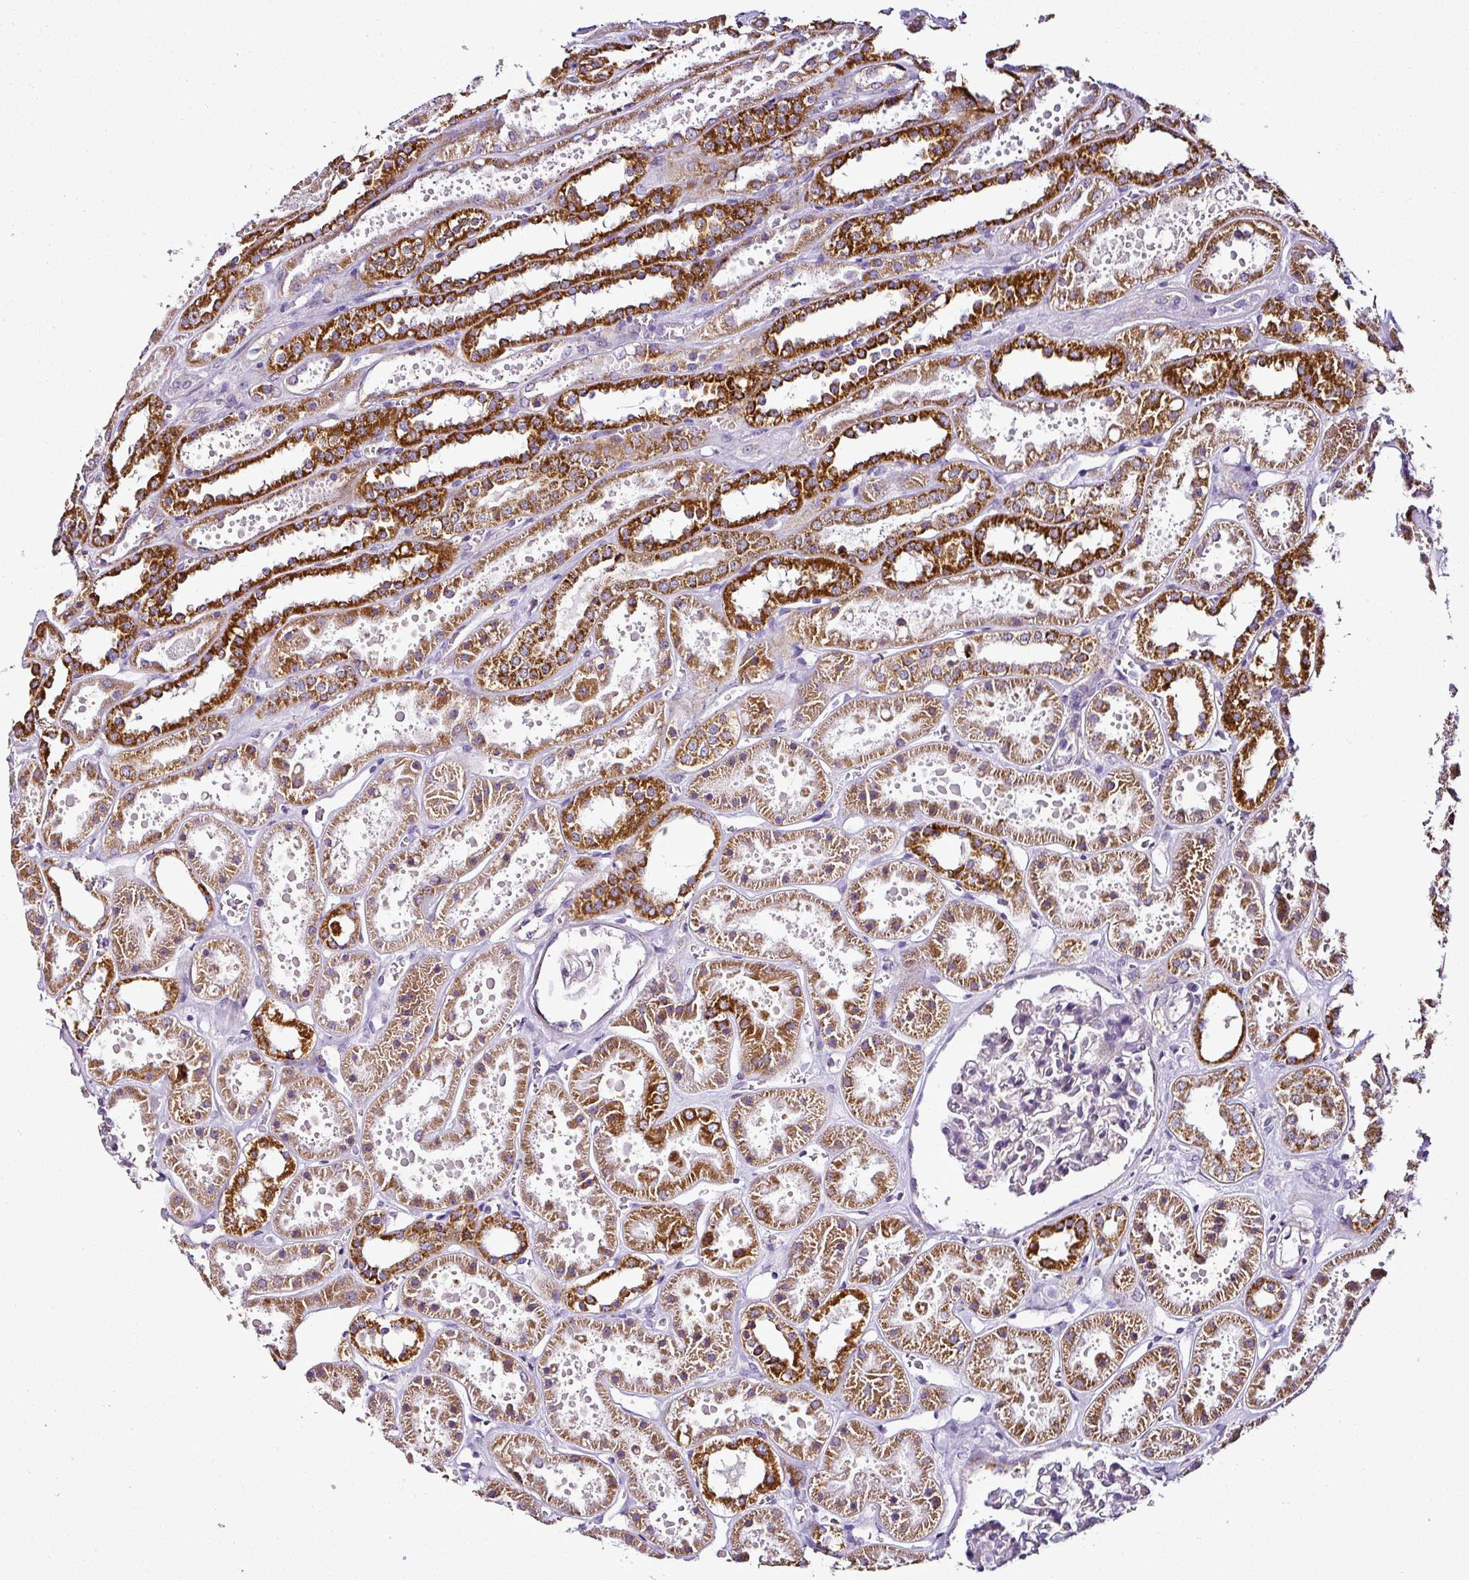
{"staining": {"intensity": "negative", "quantity": "none", "location": "none"}, "tissue": "kidney", "cell_type": "Cells in glomeruli", "image_type": "normal", "snomed": [{"axis": "morphology", "description": "Normal tissue, NOS"}, {"axis": "topography", "description": "Kidney"}], "caption": "Protein analysis of unremarkable kidney demonstrates no significant expression in cells in glomeruli.", "gene": "DPAGT1", "patient": {"sex": "female", "age": 41}}